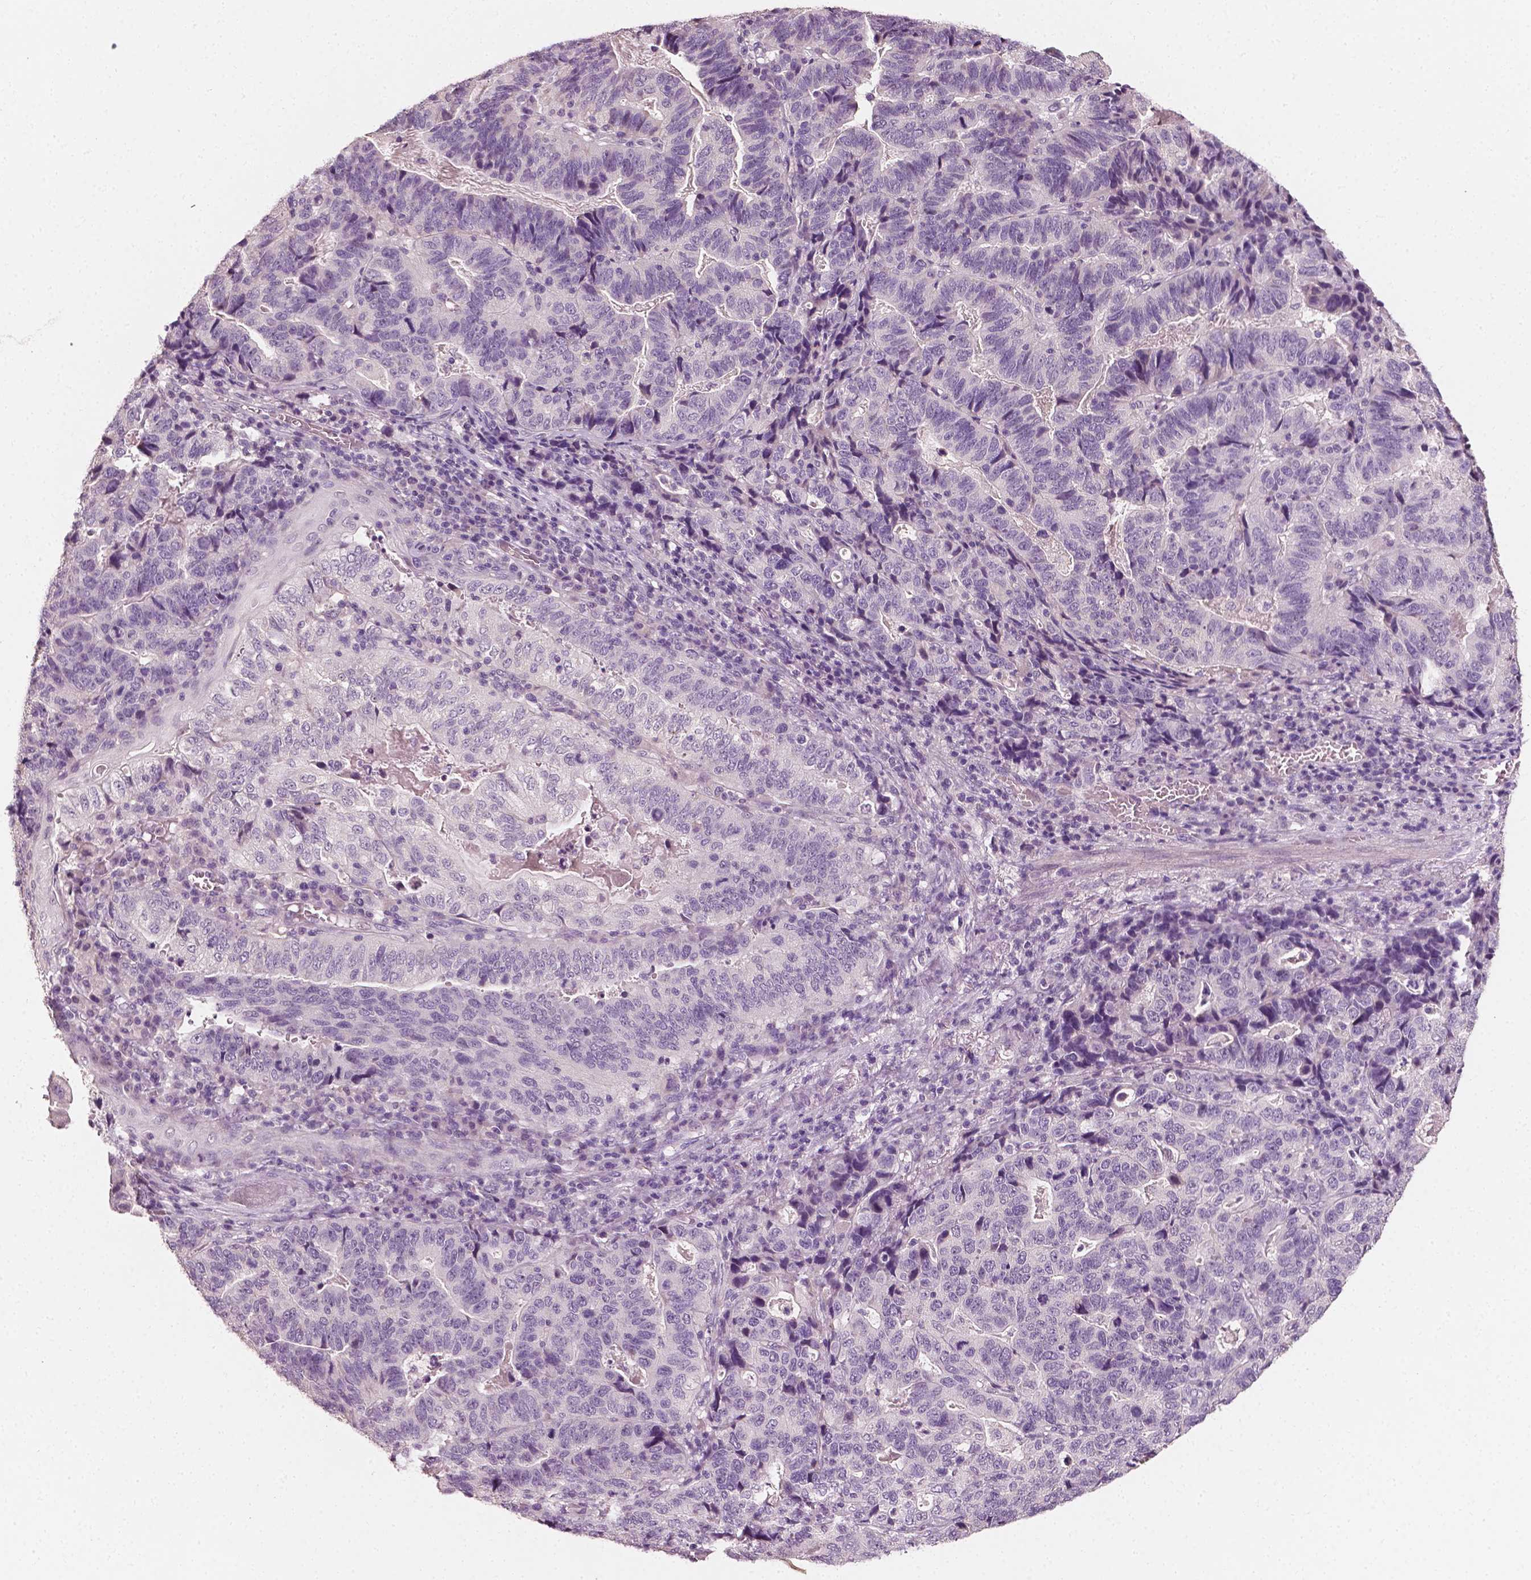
{"staining": {"intensity": "negative", "quantity": "none", "location": "none"}, "tissue": "stomach cancer", "cell_type": "Tumor cells", "image_type": "cancer", "snomed": [{"axis": "morphology", "description": "Adenocarcinoma, NOS"}, {"axis": "topography", "description": "Stomach, upper"}], "caption": "High power microscopy histopathology image of an immunohistochemistry micrograph of stomach adenocarcinoma, revealing no significant positivity in tumor cells.", "gene": "PLA2R1", "patient": {"sex": "female", "age": 67}}